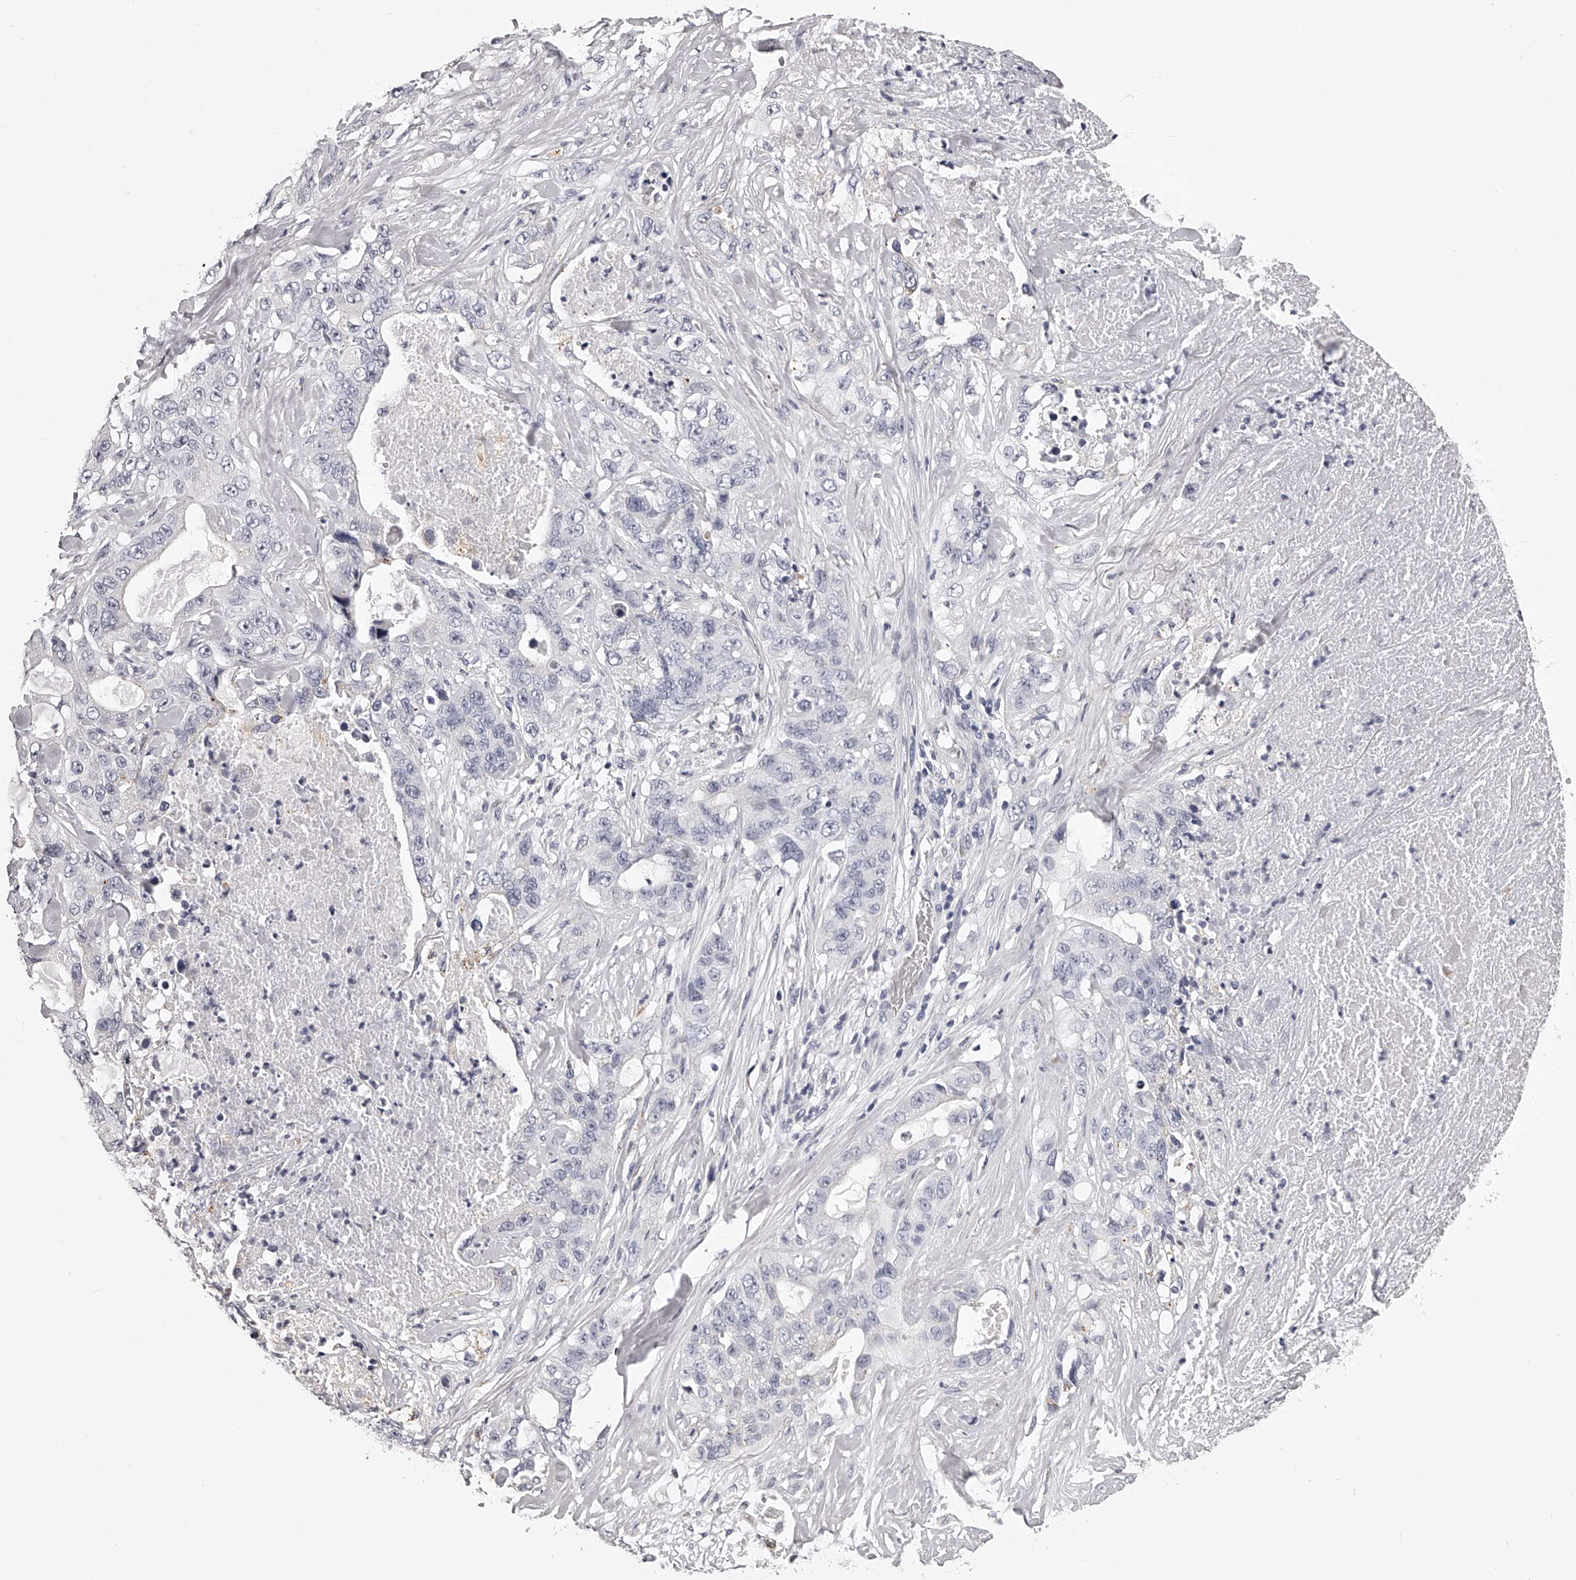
{"staining": {"intensity": "negative", "quantity": "none", "location": "none"}, "tissue": "lung cancer", "cell_type": "Tumor cells", "image_type": "cancer", "snomed": [{"axis": "morphology", "description": "Adenocarcinoma, NOS"}, {"axis": "topography", "description": "Lung"}], "caption": "DAB (3,3'-diaminobenzidine) immunohistochemical staining of human lung adenocarcinoma reveals no significant expression in tumor cells.", "gene": "DMRT1", "patient": {"sex": "female", "age": 51}}